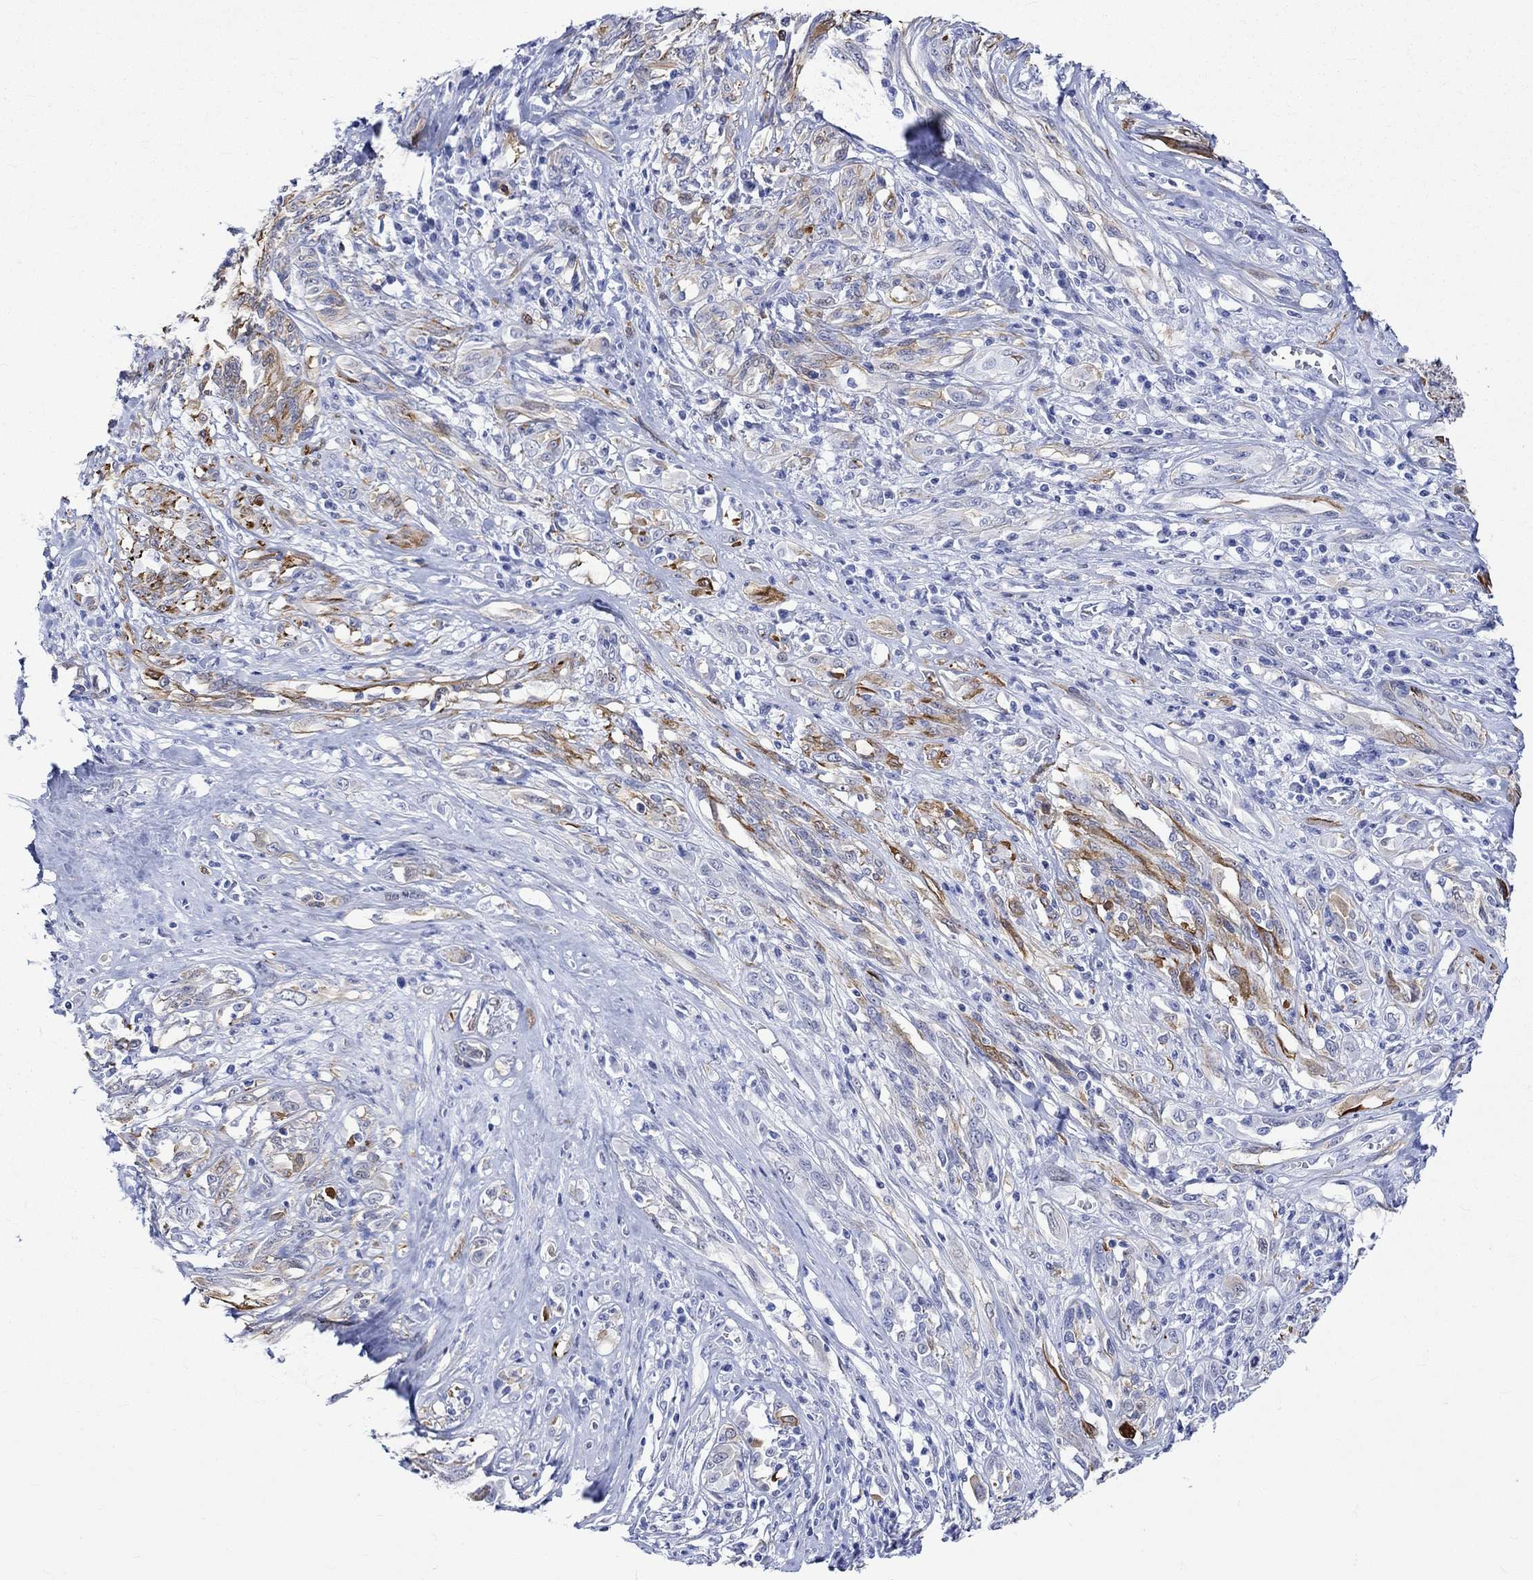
{"staining": {"intensity": "negative", "quantity": "none", "location": "none"}, "tissue": "melanoma", "cell_type": "Tumor cells", "image_type": "cancer", "snomed": [{"axis": "morphology", "description": "Malignant melanoma, NOS"}, {"axis": "topography", "description": "Skin"}], "caption": "This is an IHC image of human melanoma. There is no staining in tumor cells.", "gene": "CRYAB", "patient": {"sex": "female", "age": 91}}